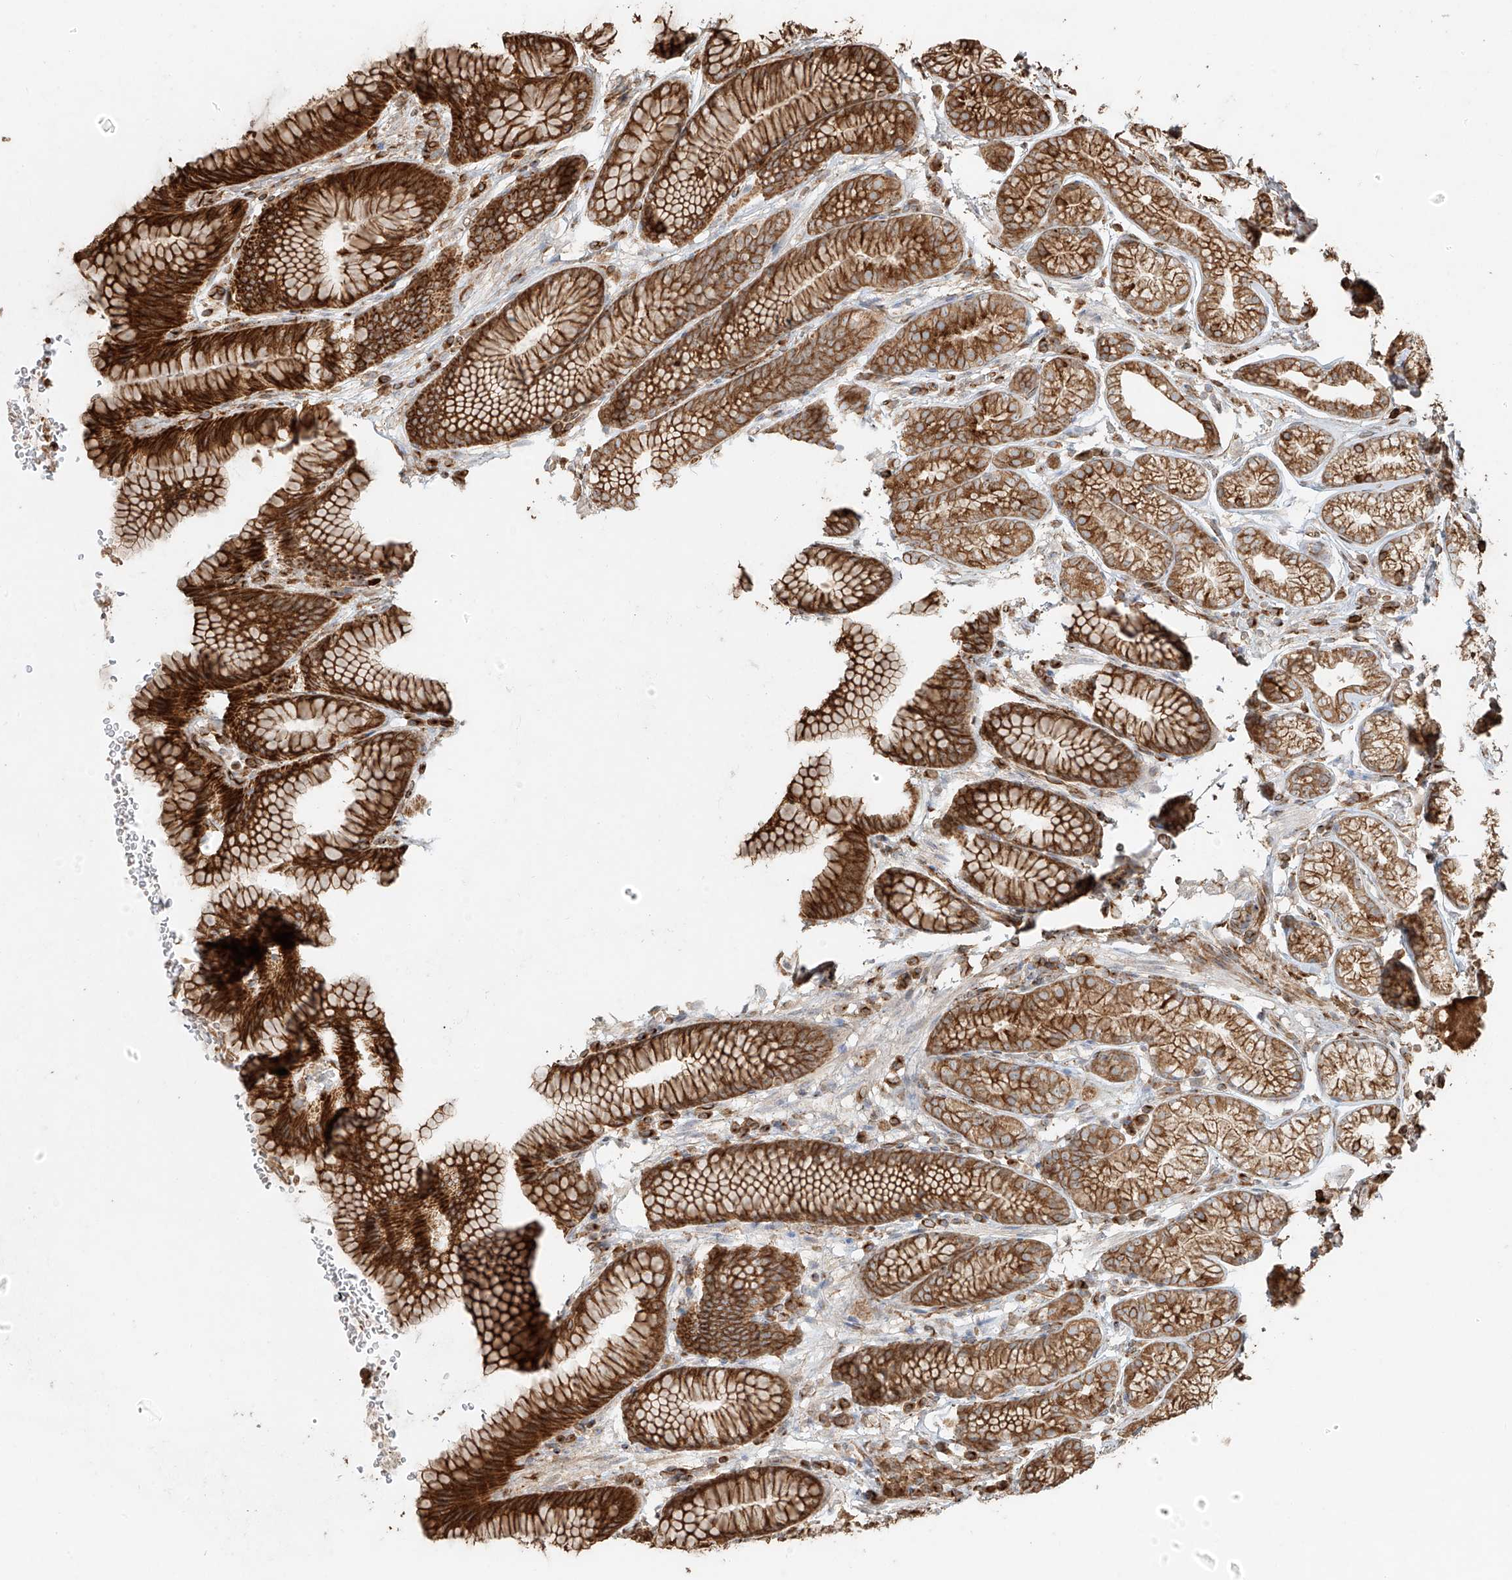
{"staining": {"intensity": "strong", "quantity": ">75%", "location": "cytoplasmic/membranous"}, "tissue": "stomach", "cell_type": "Glandular cells", "image_type": "normal", "snomed": [{"axis": "morphology", "description": "Normal tissue, NOS"}, {"axis": "topography", "description": "Stomach"}], "caption": "The histopathology image shows a brown stain indicating the presence of a protein in the cytoplasmic/membranous of glandular cells in stomach. Immunohistochemistry stains the protein in brown and the nuclei are stained blue.", "gene": "EFNB1", "patient": {"sex": "male", "age": 42}}